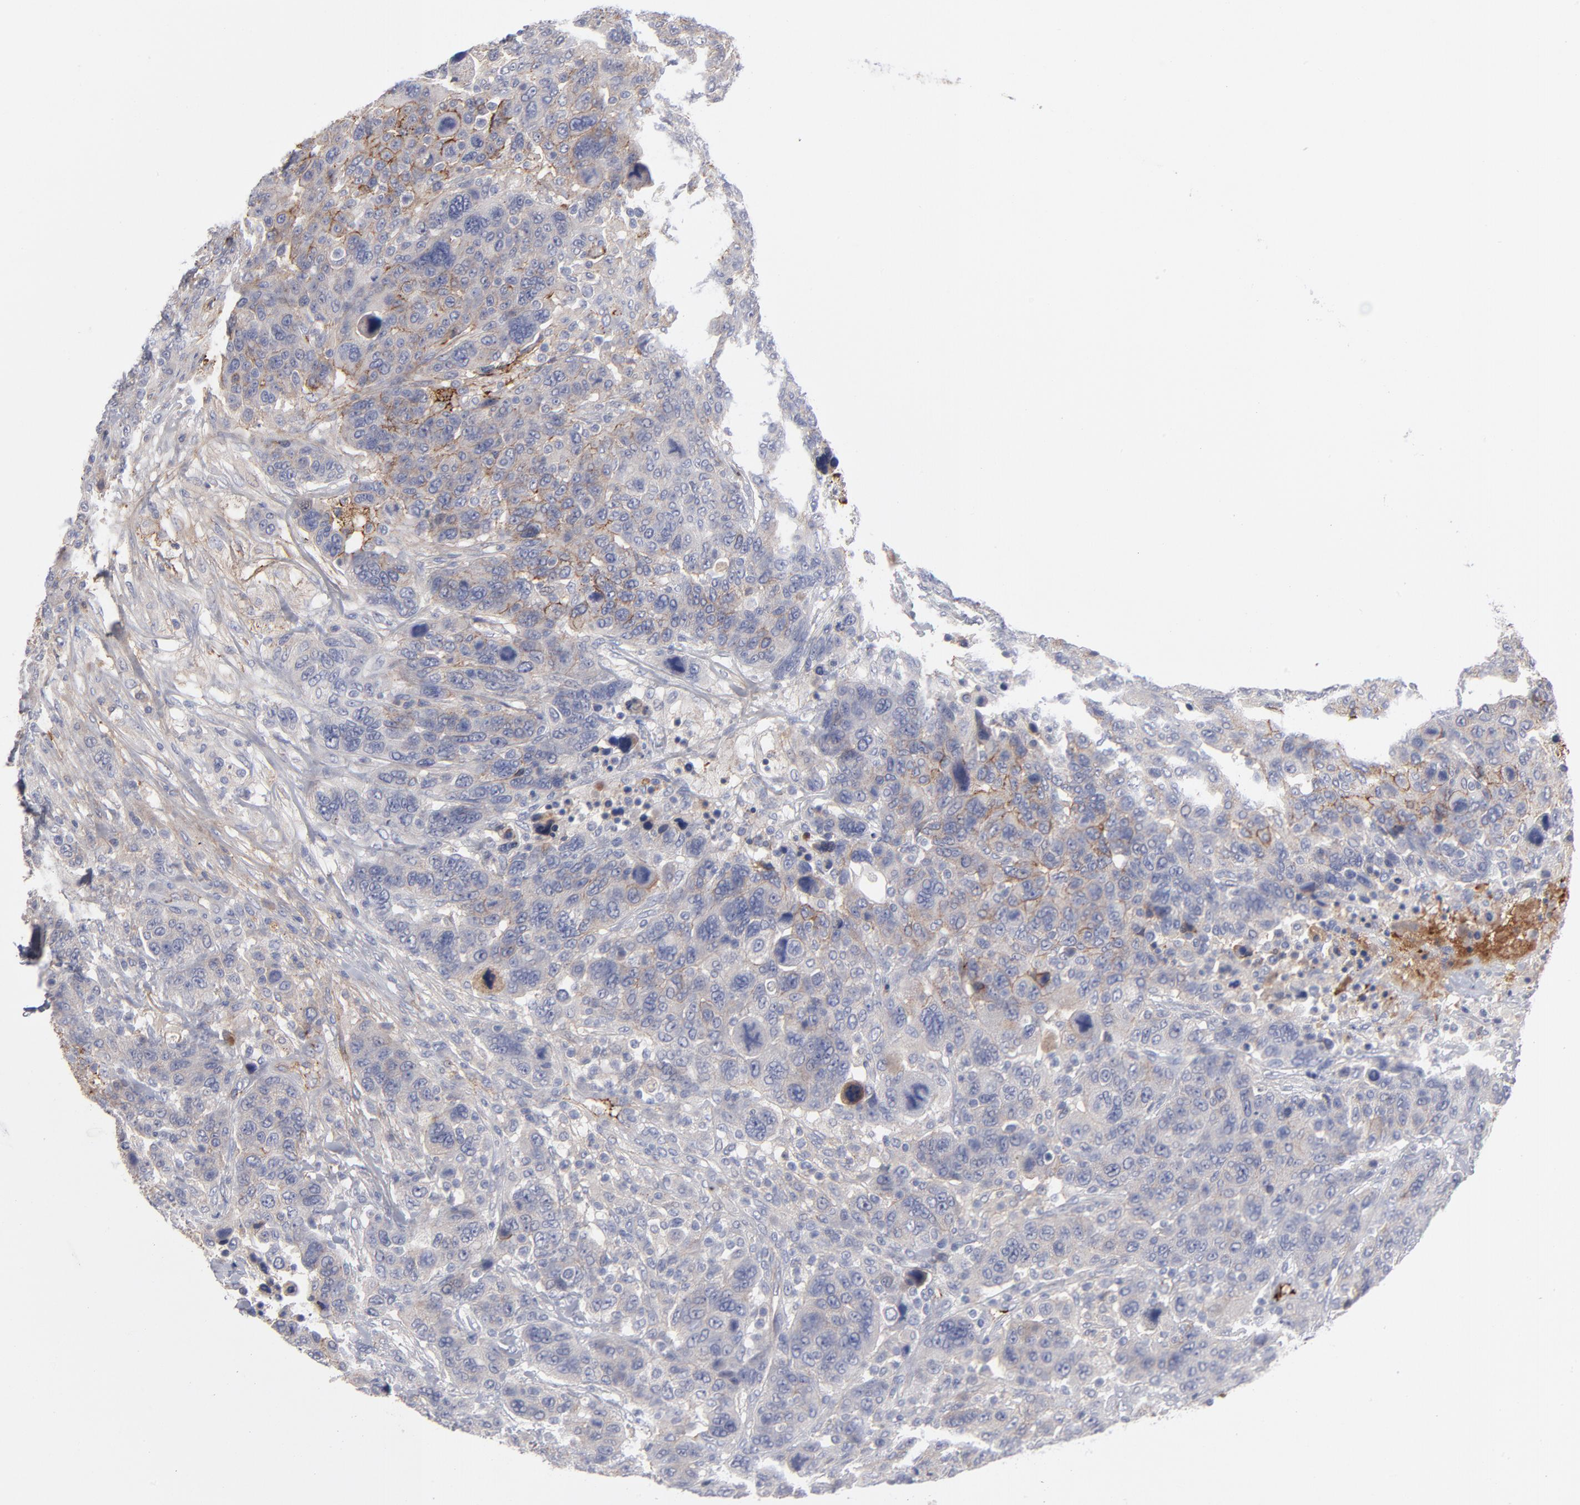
{"staining": {"intensity": "moderate", "quantity": "25%-75%", "location": "cytoplasmic/membranous"}, "tissue": "breast cancer", "cell_type": "Tumor cells", "image_type": "cancer", "snomed": [{"axis": "morphology", "description": "Duct carcinoma"}, {"axis": "topography", "description": "Breast"}], "caption": "A photomicrograph of breast infiltrating ductal carcinoma stained for a protein reveals moderate cytoplasmic/membranous brown staining in tumor cells.", "gene": "CCR3", "patient": {"sex": "female", "age": 37}}